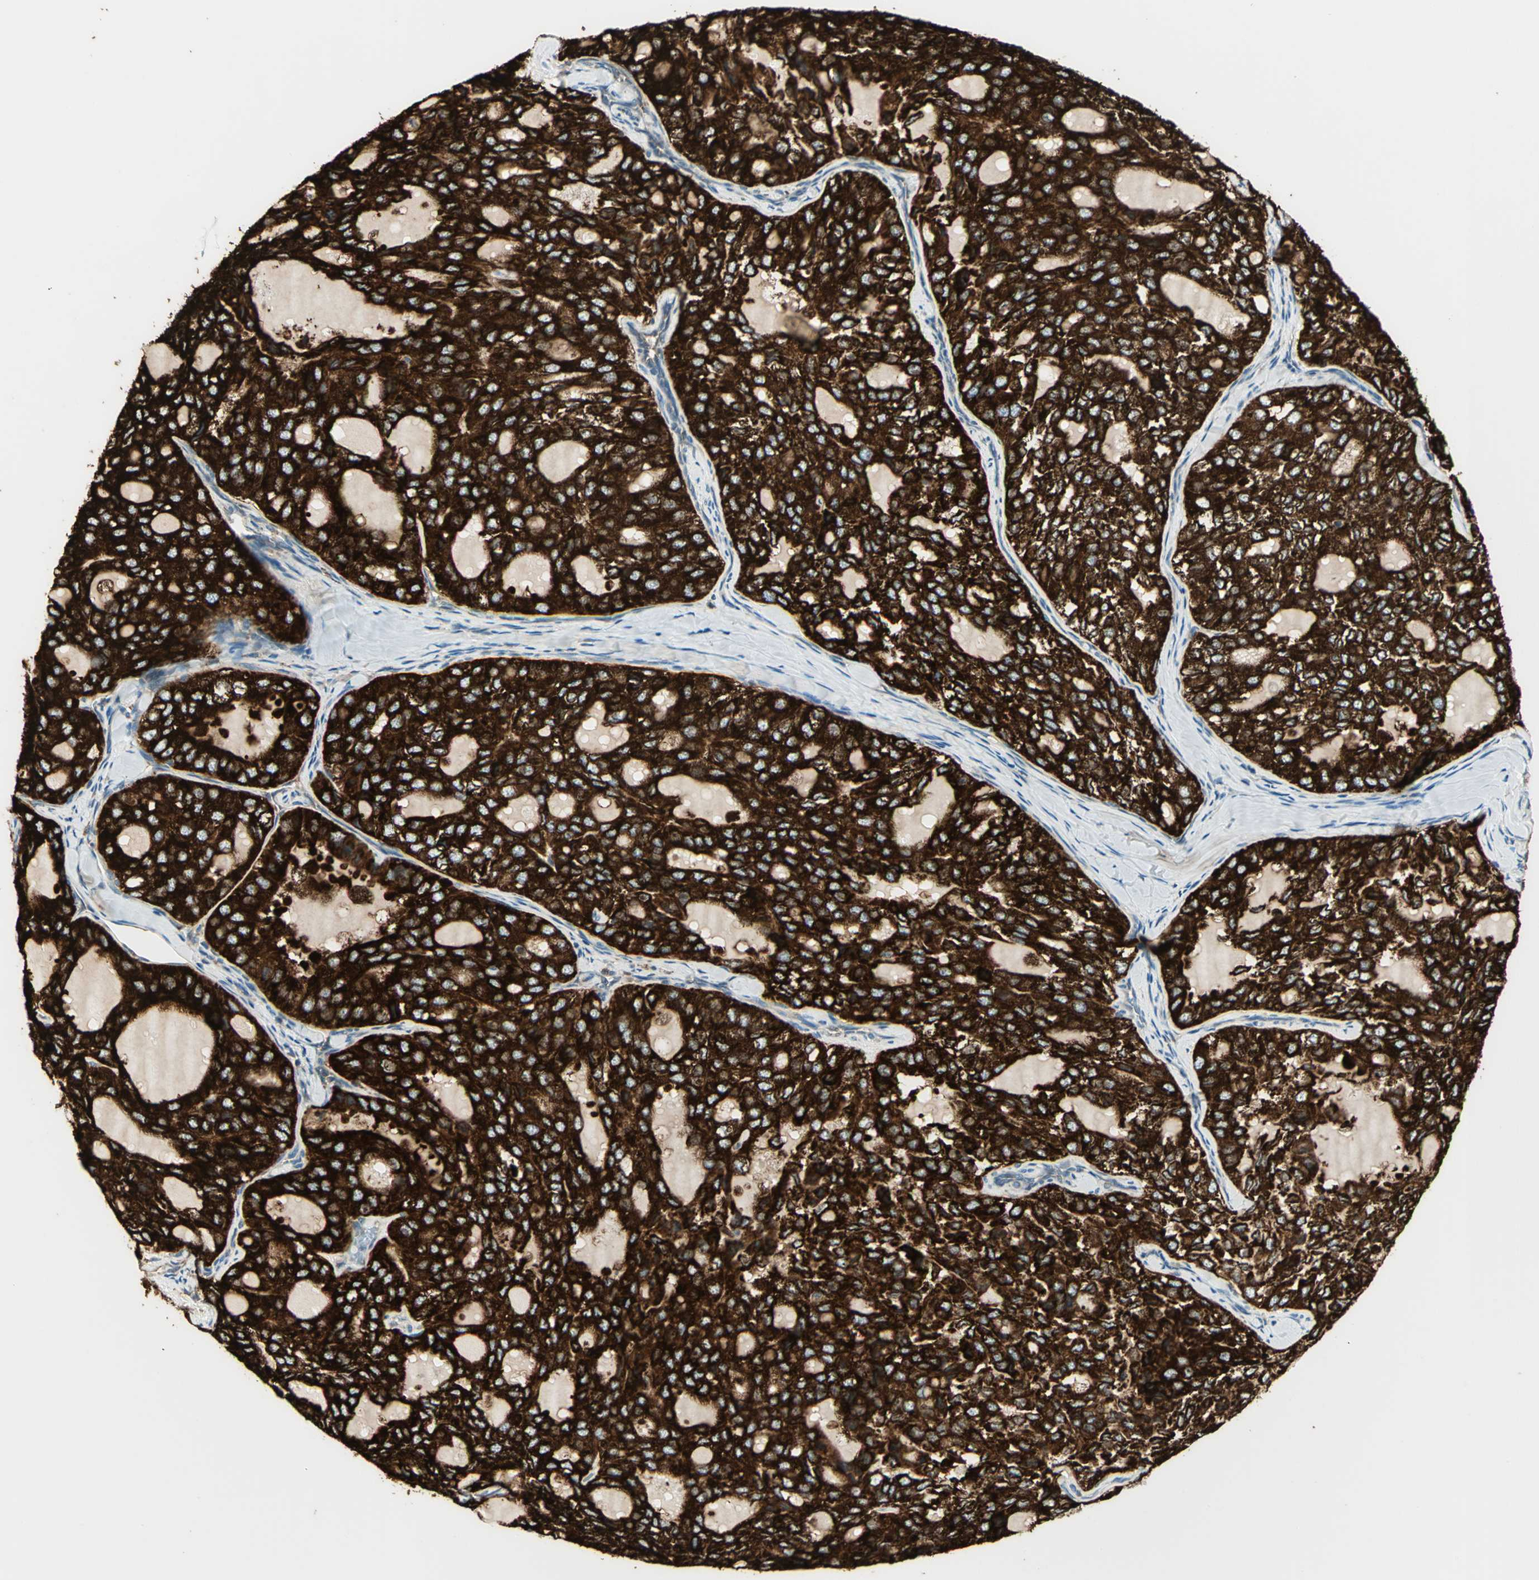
{"staining": {"intensity": "strong", "quantity": ">75%", "location": "cytoplasmic/membranous"}, "tissue": "thyroid cancer", "cell_type": "Tumor cells", "image_type": "cancer", "snomed": [{"axis": "morphology", "description": "Follicular adenoma carcinoma, NOS"}, {"axis": "topography", "description": "Thyroid gland"}], "caption": "IHC histopathology image of thyroid cancer stained for a protein (brown), which shows high levels of strong cytoplasmic/membranous positivity in about >75% of tumor cells.", "gene": "PDIA4", "patient": {"sex": "male", "age": 75}}